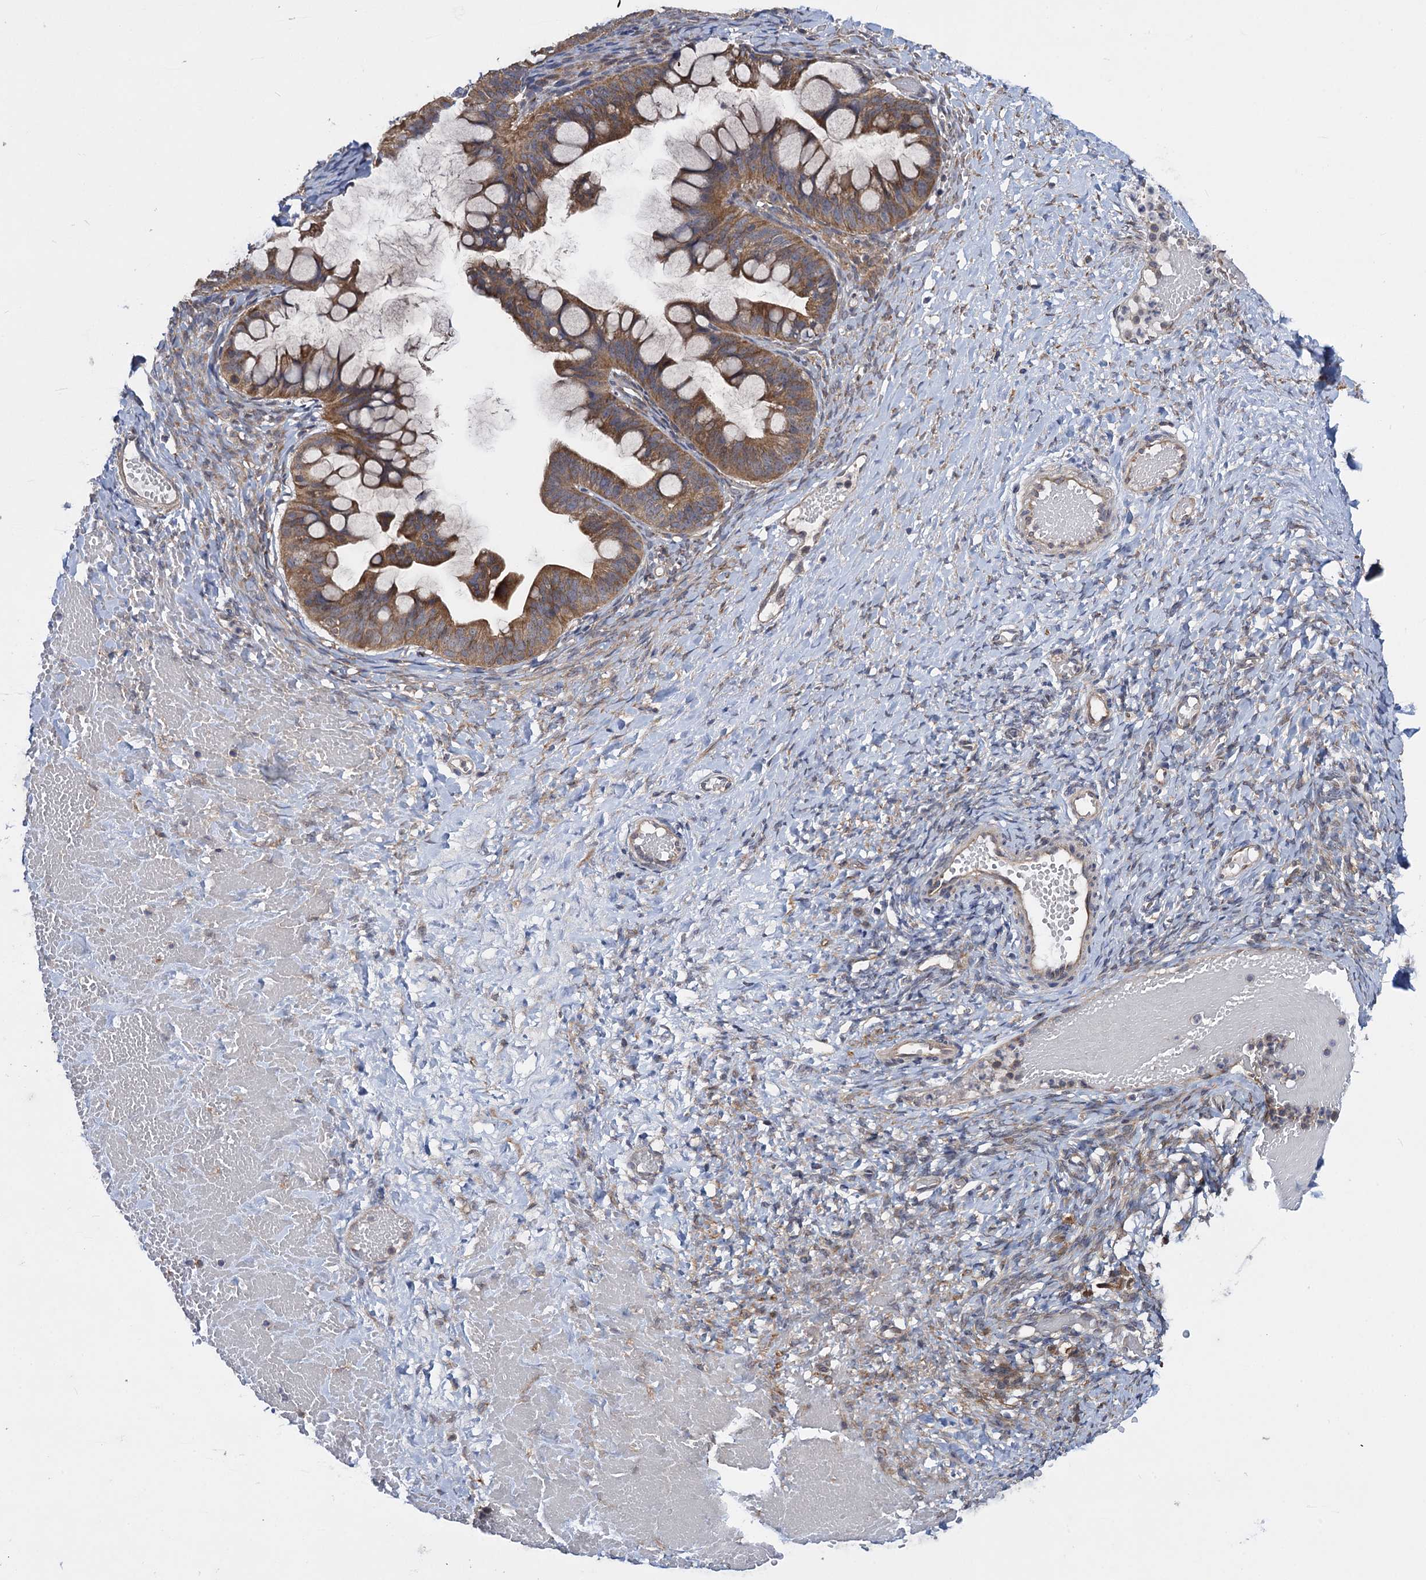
{"staining": {"intensity": "moderate", "quantity": ">75%", "location": "cytoplasmic/membranous"}, "tissue": "ovarian cancer", "cell_type": "Tumor cells", "image_type": "cancer", "snomed": [{"axis": "morphology", "description": "Cystadenocarcinoma, mucinous, NOS"}, {"axis": "topography", "description": "Ovary"}], "caption": "This histopathology image reveals ovarian mucinous cystadenocarcinoma stained with immunohistochemistry to label a protein in brown. The cytoplasmic/membranous of tumor cells show moderate positivity for the protein. Nuclei are counter-stained blue.", "gene": "HAUS1", "patient": {"sex": "female", "age": 73}}